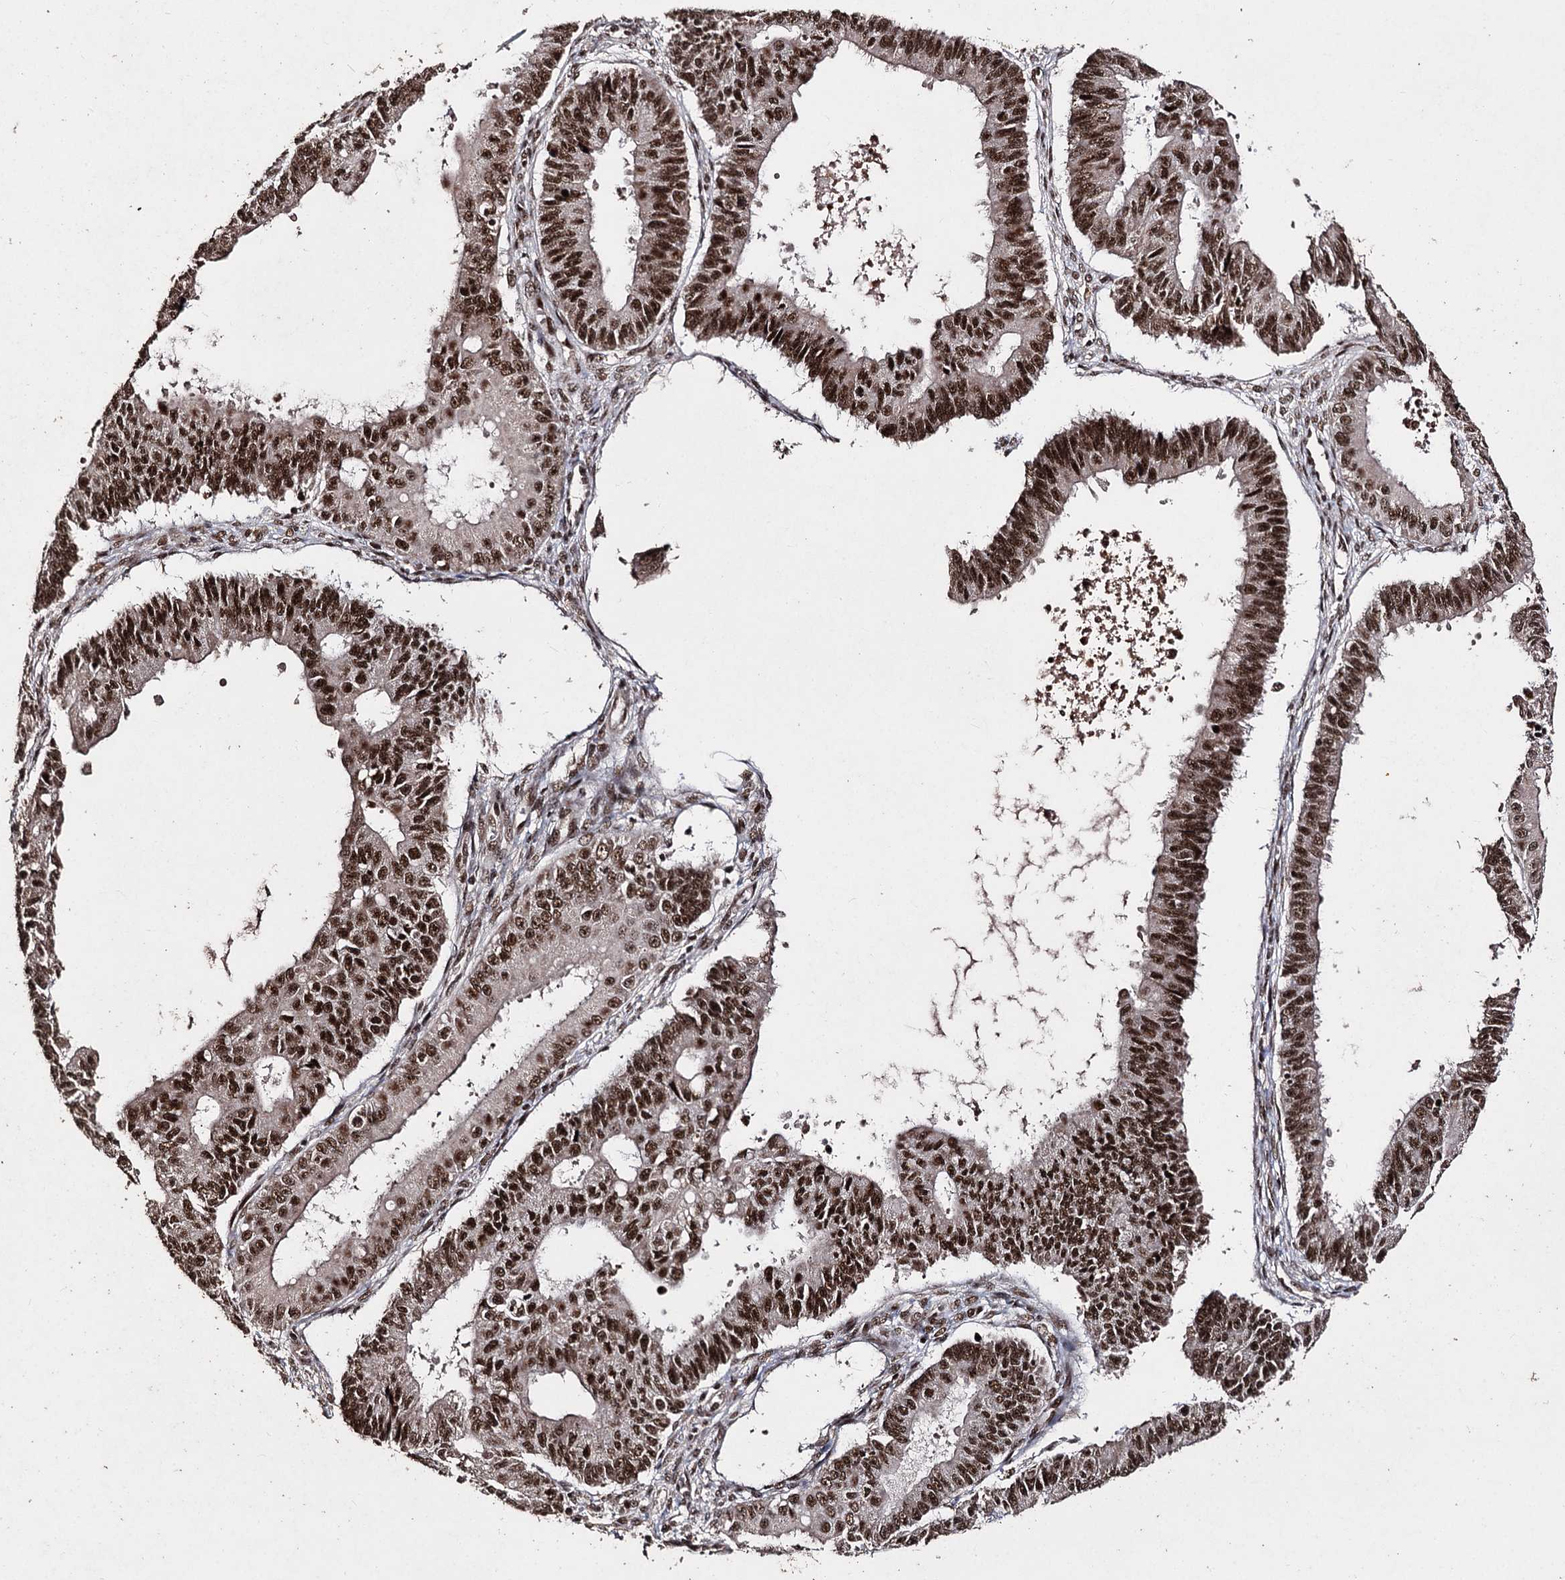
{"staining": {"intensity": "strong", "quantity": ">75%", "location": "nuclear"}, "tissue": "ovarian cancer", "cell_type": "Tumor cells", "image_type": "cancer", "snomed": [{"axis": "morphology", "description": "Carcinoma, endometroid"}, {"axis": "topography", "description": "Appendix"}, {"axis": "topography", "description": "Ovary"}], "caption": "Brown immunohistochemical staining in human ovarian endometroid carcinoma shows strong nuclear expression in about >75% of tumor cells.", "gene": "U2SURP", "patient": {"sex": "female", "age": 42}}